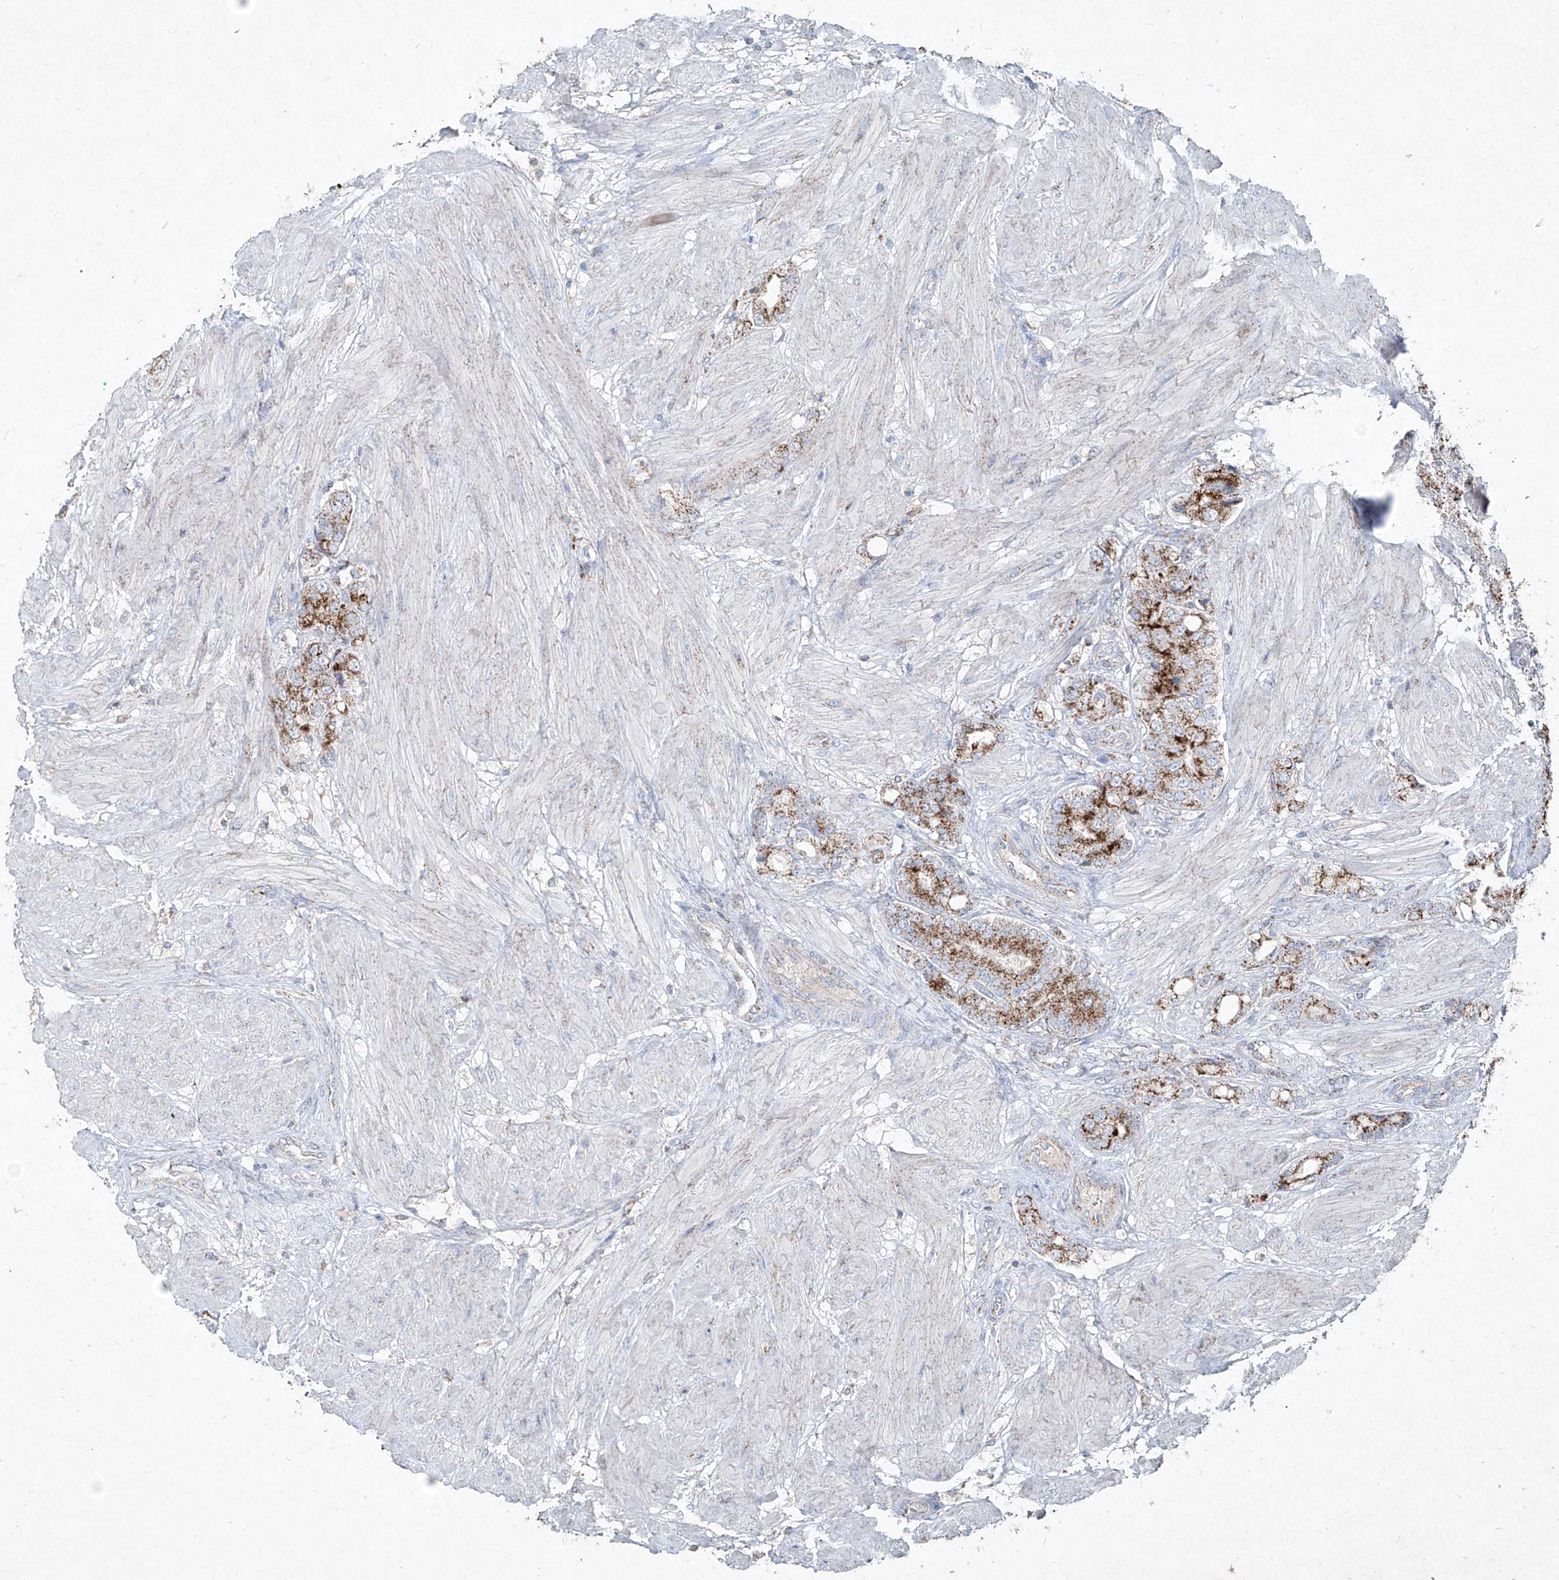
{"staining": {"intensity": "strong", "quantity": "25%-75%", "location": "cytoplasmic/membranous"}, "tissue": "prostate cancer", "cell_type": "Tumor cells", "image_type": "cancer", "snomed": [{"axis": "morphology", "description": "Adenocarcinoma, High grade"}, {"axis": "topography", "description": "Prostate"}], "caption": "The immunohistochemical stain labels strong cytoplasmic/membranous positivity in tumor cells of prostate cancer (high-grade adenocarcinoma) tissue.", "gene": "ABCD3", "patient": {"sex": "male", "age": 50}}